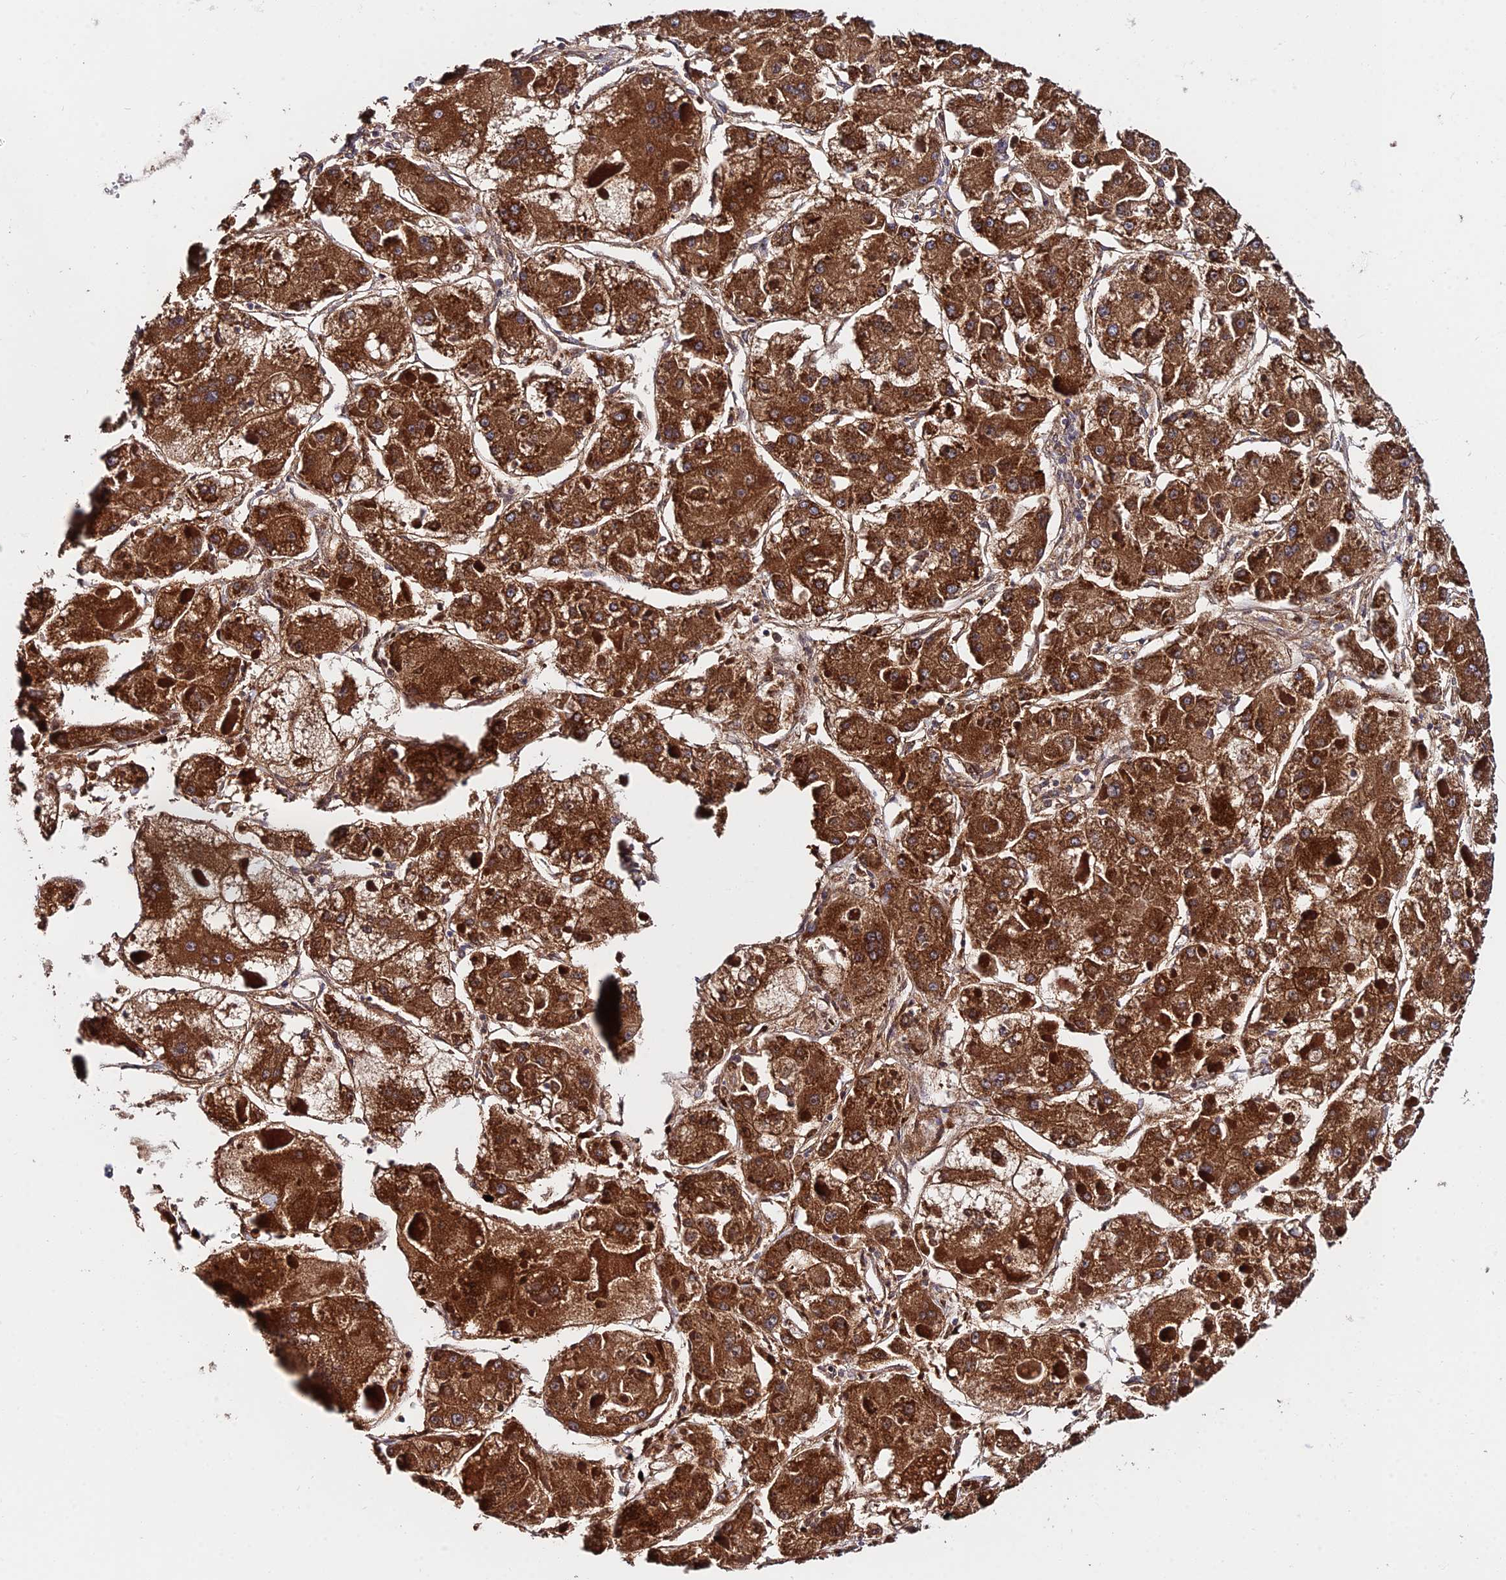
{"staining": {"intensity": "strong", "quantity": ">75%", "location": "cytoplasmic/membranous"}, "tissue": "liver cancer", "cell_type": "Tumor cells", "image_type": "cancer", "snomed": [{"axis": "morphology", "description": "Carcinoma, Hepatocellular, NOS"}, {"axis": "topography", "description": "Liver"}], "caption": "Liver cancer stained for a protein (brown) reveals strong cytoplasmic/membranous positive positivity in approximately >75% of tumor cells.", "gene": "CDC37L1", "patient": {"sex": "female", "age": 73}}